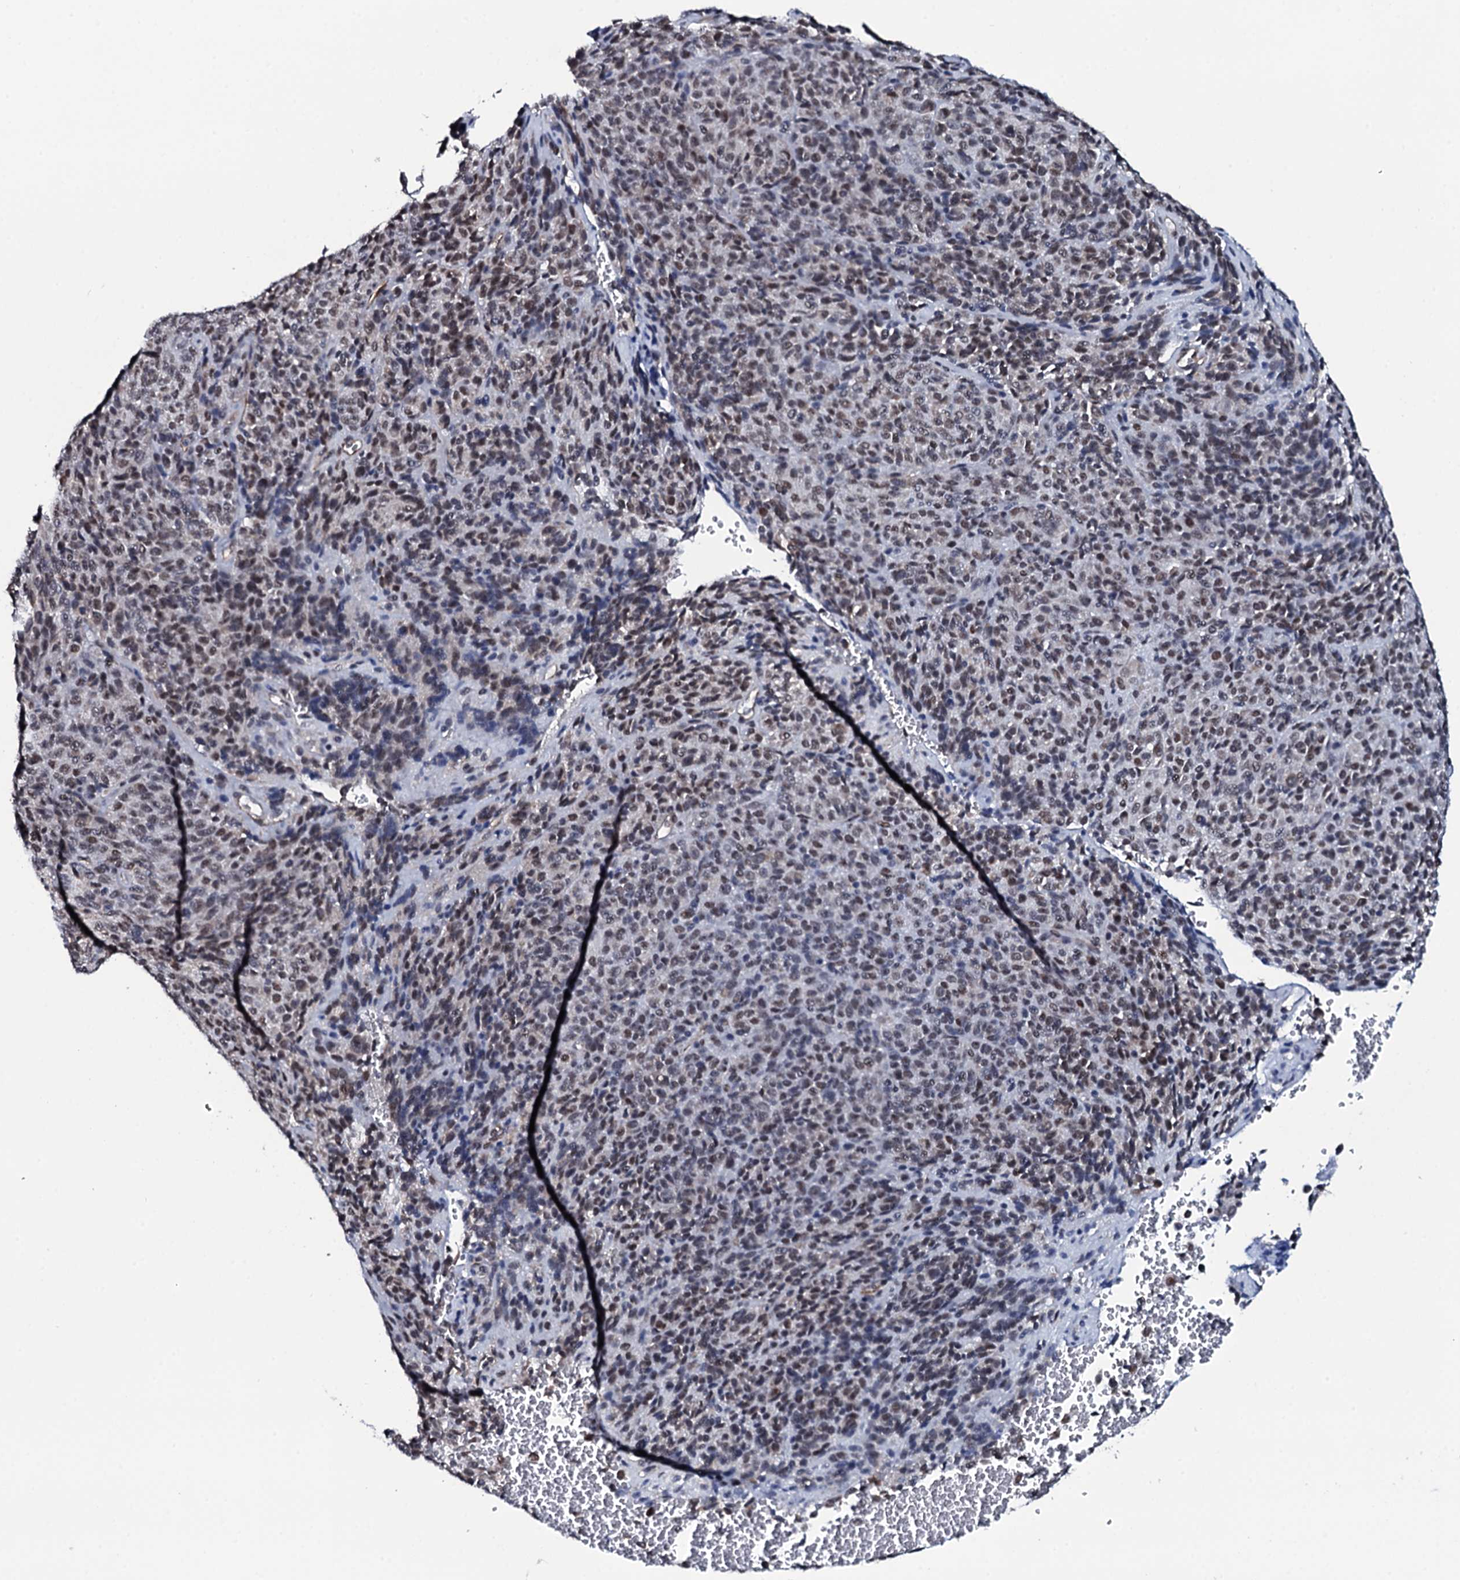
{"staining": {"intensity": "weak", "quantity": "25%-75%", "location": "nuclear"}, "tissue": "melanoma", "cell_type": "Tumor cells", "image_type": "cancer", "snomed": [{"axis": "morphology", "description": "Malignant melanoma, Metastatic site"}, {"axis": "topography", "description": "Brain"}], "caption": "Tumor cells show weak nuclear staining in about 25%-75% of cells in malignant melanoma (metastatic site).", "gene": "CWC15", "patient": {"sex": "female", "age": 56}}